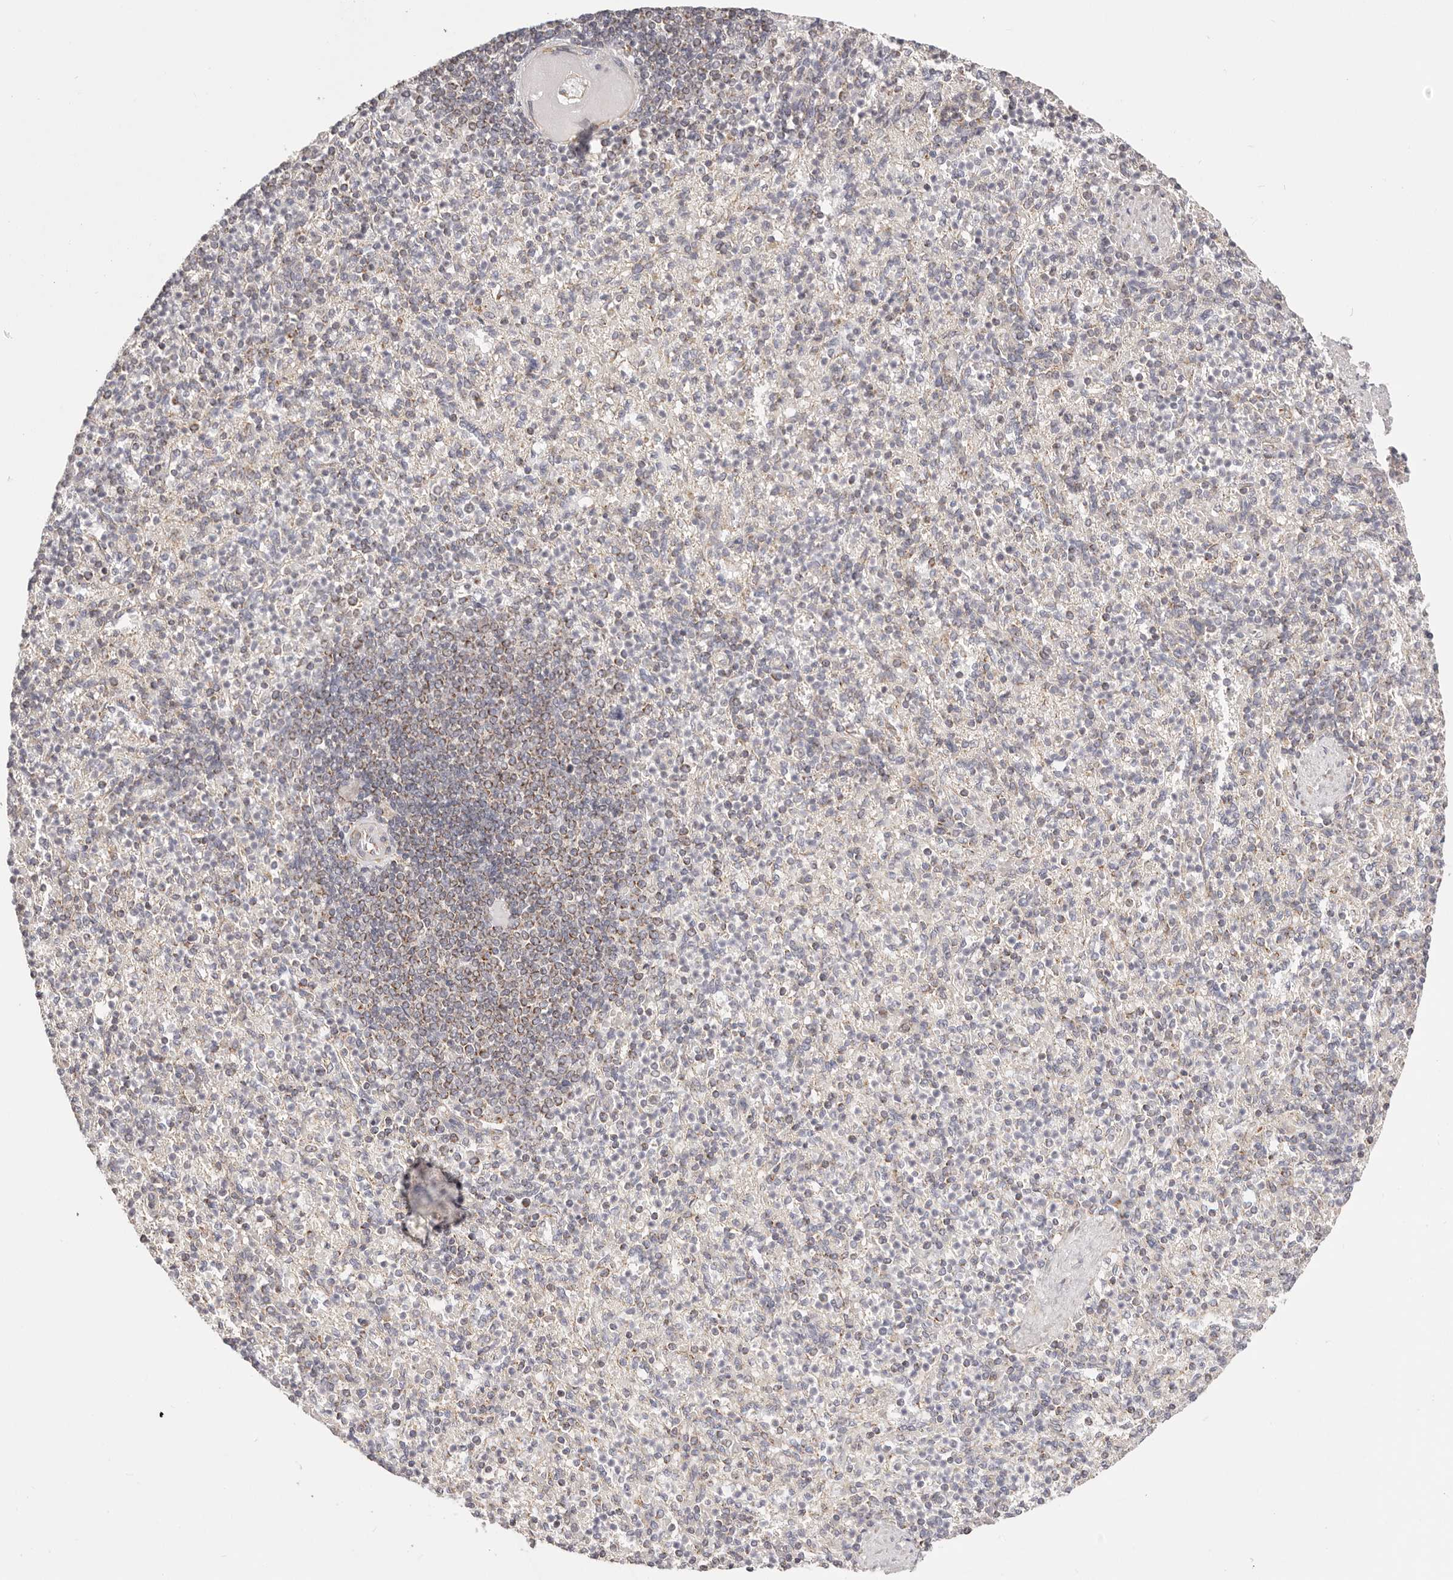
{"staining": {"intensity": "weak", "quantity": "25%-75%", "location": "cytoplasmic/membranous"}, "tissue": "spleen", "cell_type": "Cells in red pulp", "image_type": "normal", "snomed": [{"axis": "morphology", "description": "Normal tissue, NOS"}, {"axis": "topography", "description": "Spleen"}], "caption": "Benign spleen reveals weak cytoplasmic/membranous expression in approximately 25%-75% of cells in red pulp.", "gene": "KCMF1", "patient": {"sex": "female", "age": 74}}